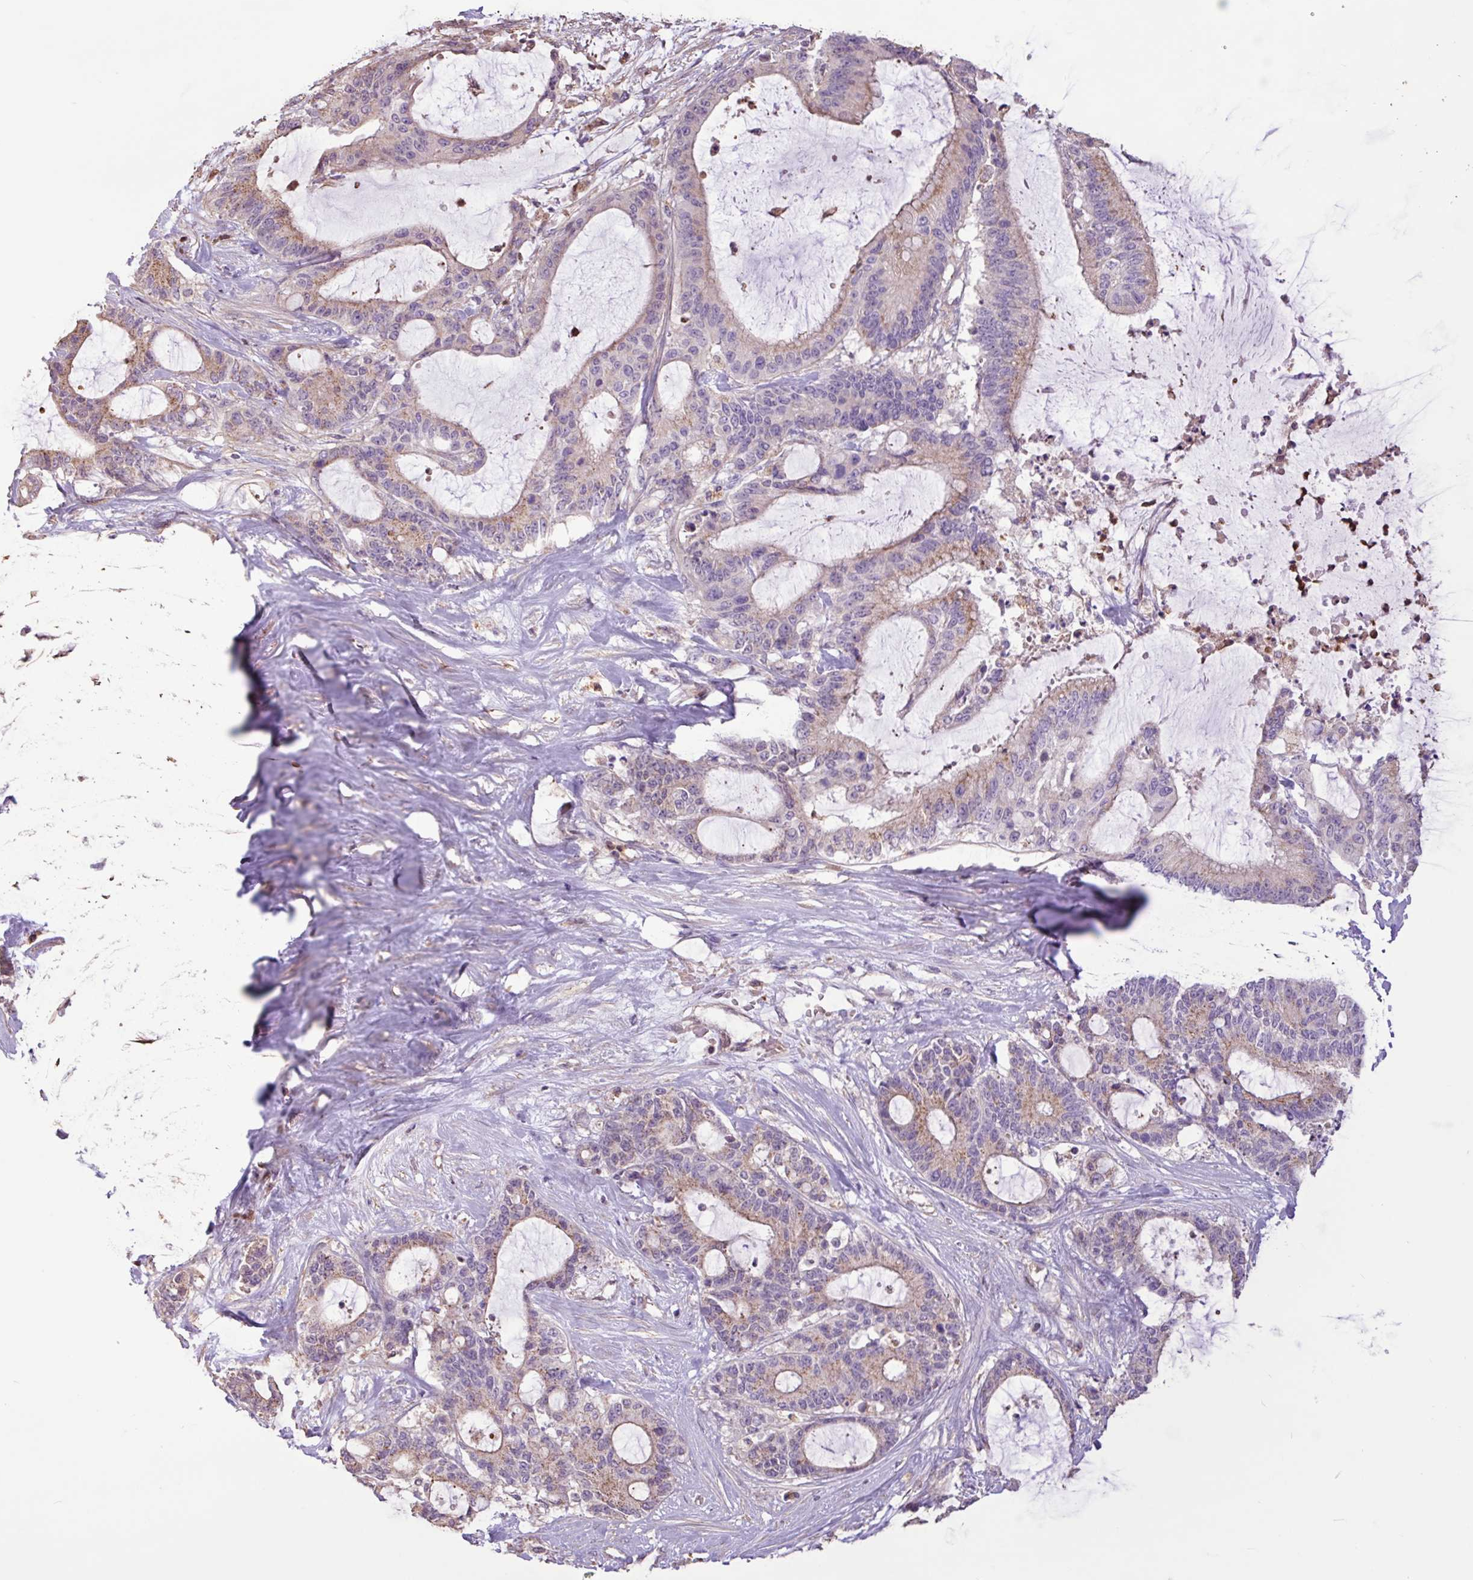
{"staining": {"intensity": "weak", "quantity": "<25%", "location": "cytoplasmic/membranous"}, "tissue": "liver cancer", "cell_type": "Tumor cells", "image_type": "cancer", "snomed": [{"axis": "morphology", "description": "Normal tissue, NOS"}, {"axis": "morphology", "description": "Cholangiocarcinoma"}, {"axis": "topography", "description": "Liver"}, {"axis": "topography", "description": "Peripheral nerve tissue"}], "caption": "DAB (3,3'-diaminobenzidine) immunohistochemical staining of cholangiocarcinoma (liver) displays no significant staining in tumor cells. (DAB (3,3'-diaminobenzidine) immunohistochemistry, high magnification).", "gene": "CHST11", "patient": {"sex": "female", "age": 73}}